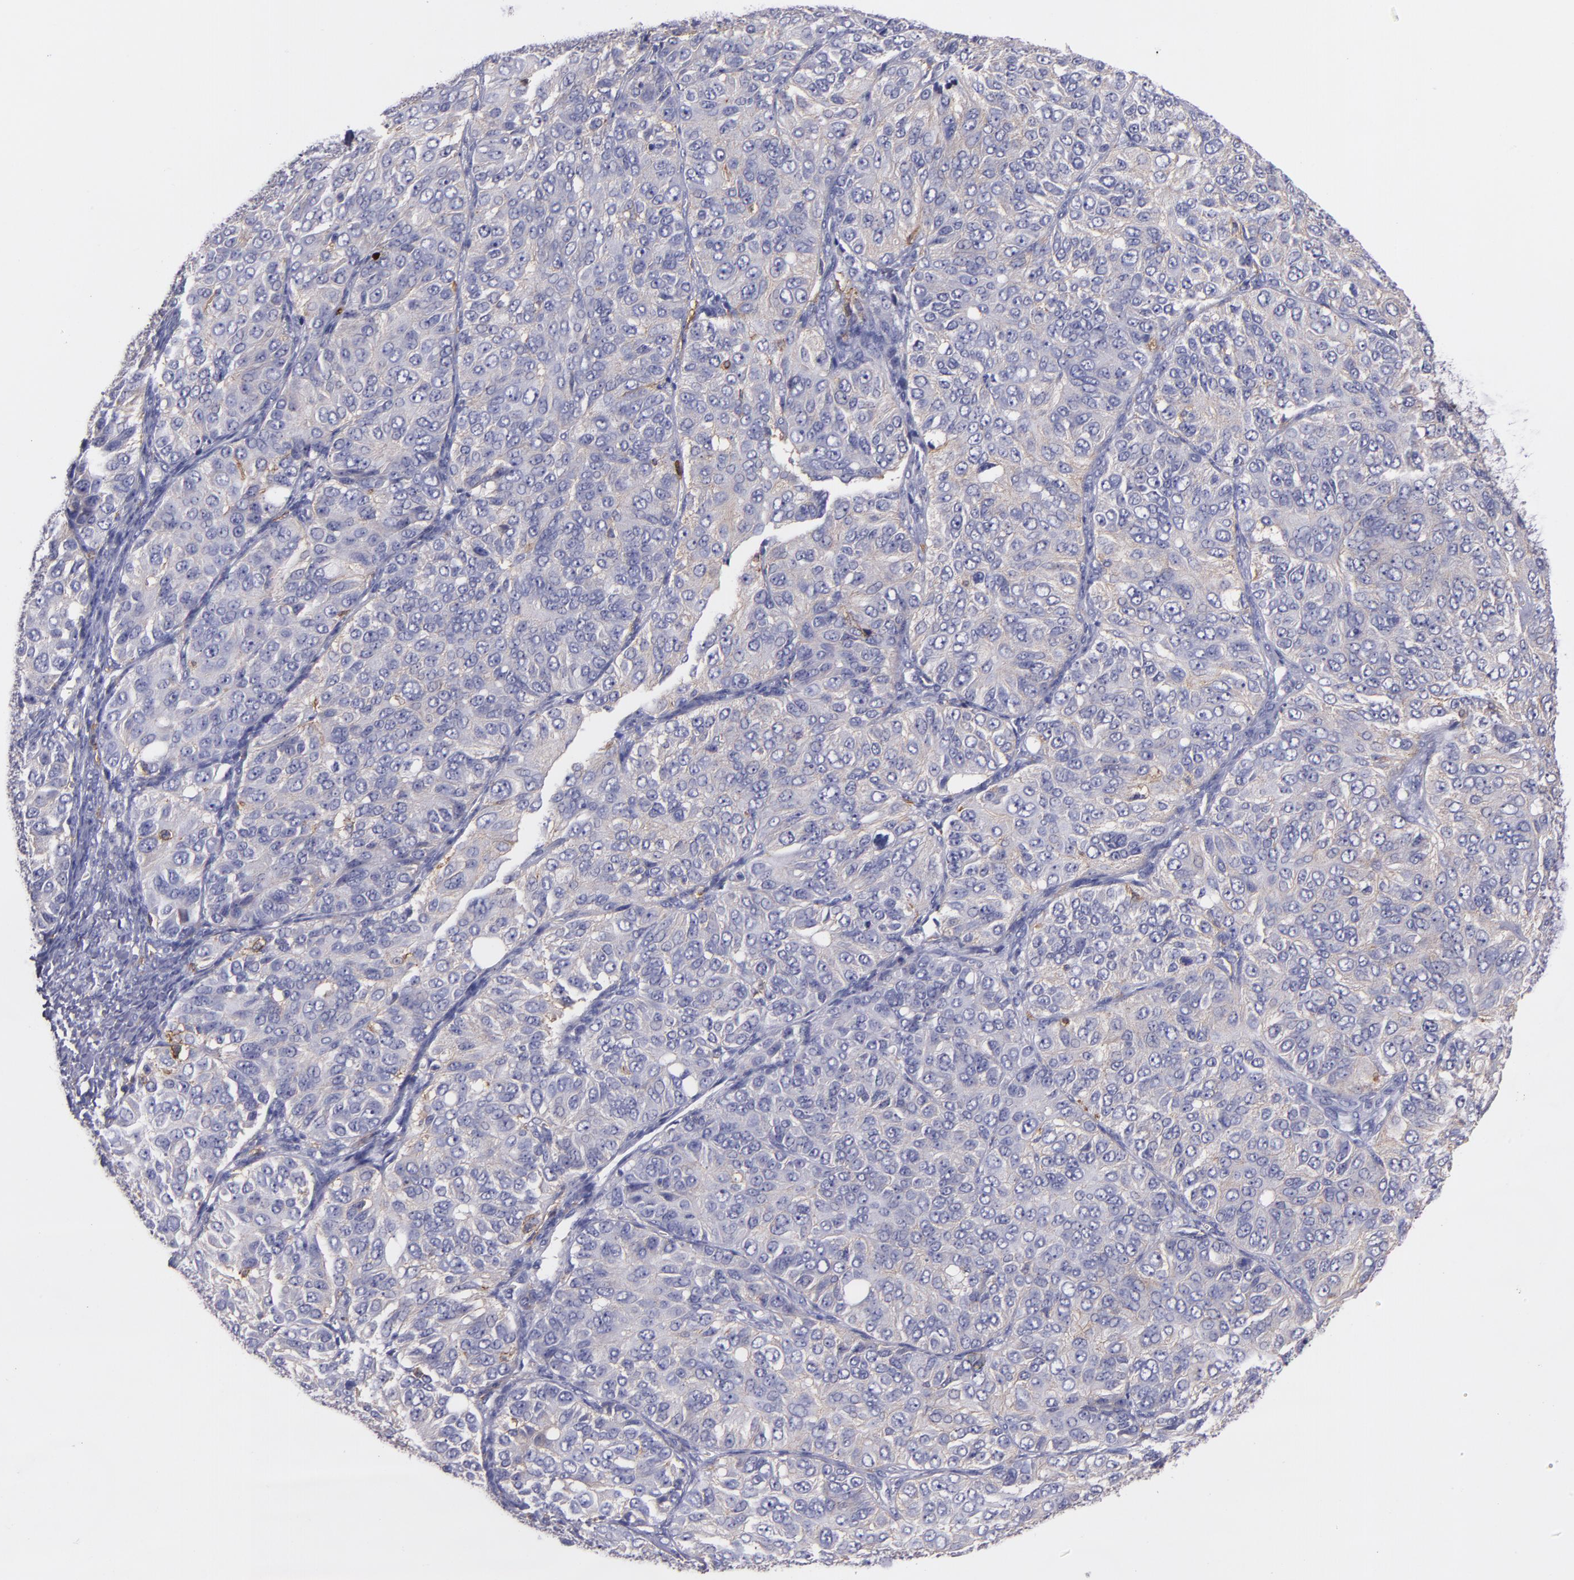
{"staining": {"intensity": "negative", "quantity": "none", "location": "none"}, "tissue": "ovarian cancer", "cell_type": "Tumor cells", "image_type": "cancer", "snomed": [{"axis": "morphology", "description": "Carcinoma, endometroid"}, {"axis": "topography", "description": "Ovary"}], "caption": "The histopathology image shows no significant positivity in tumor cells of ovarian cancer.", "gene": "C5AR1", "patient": {"sex": "female", "age": 51}}